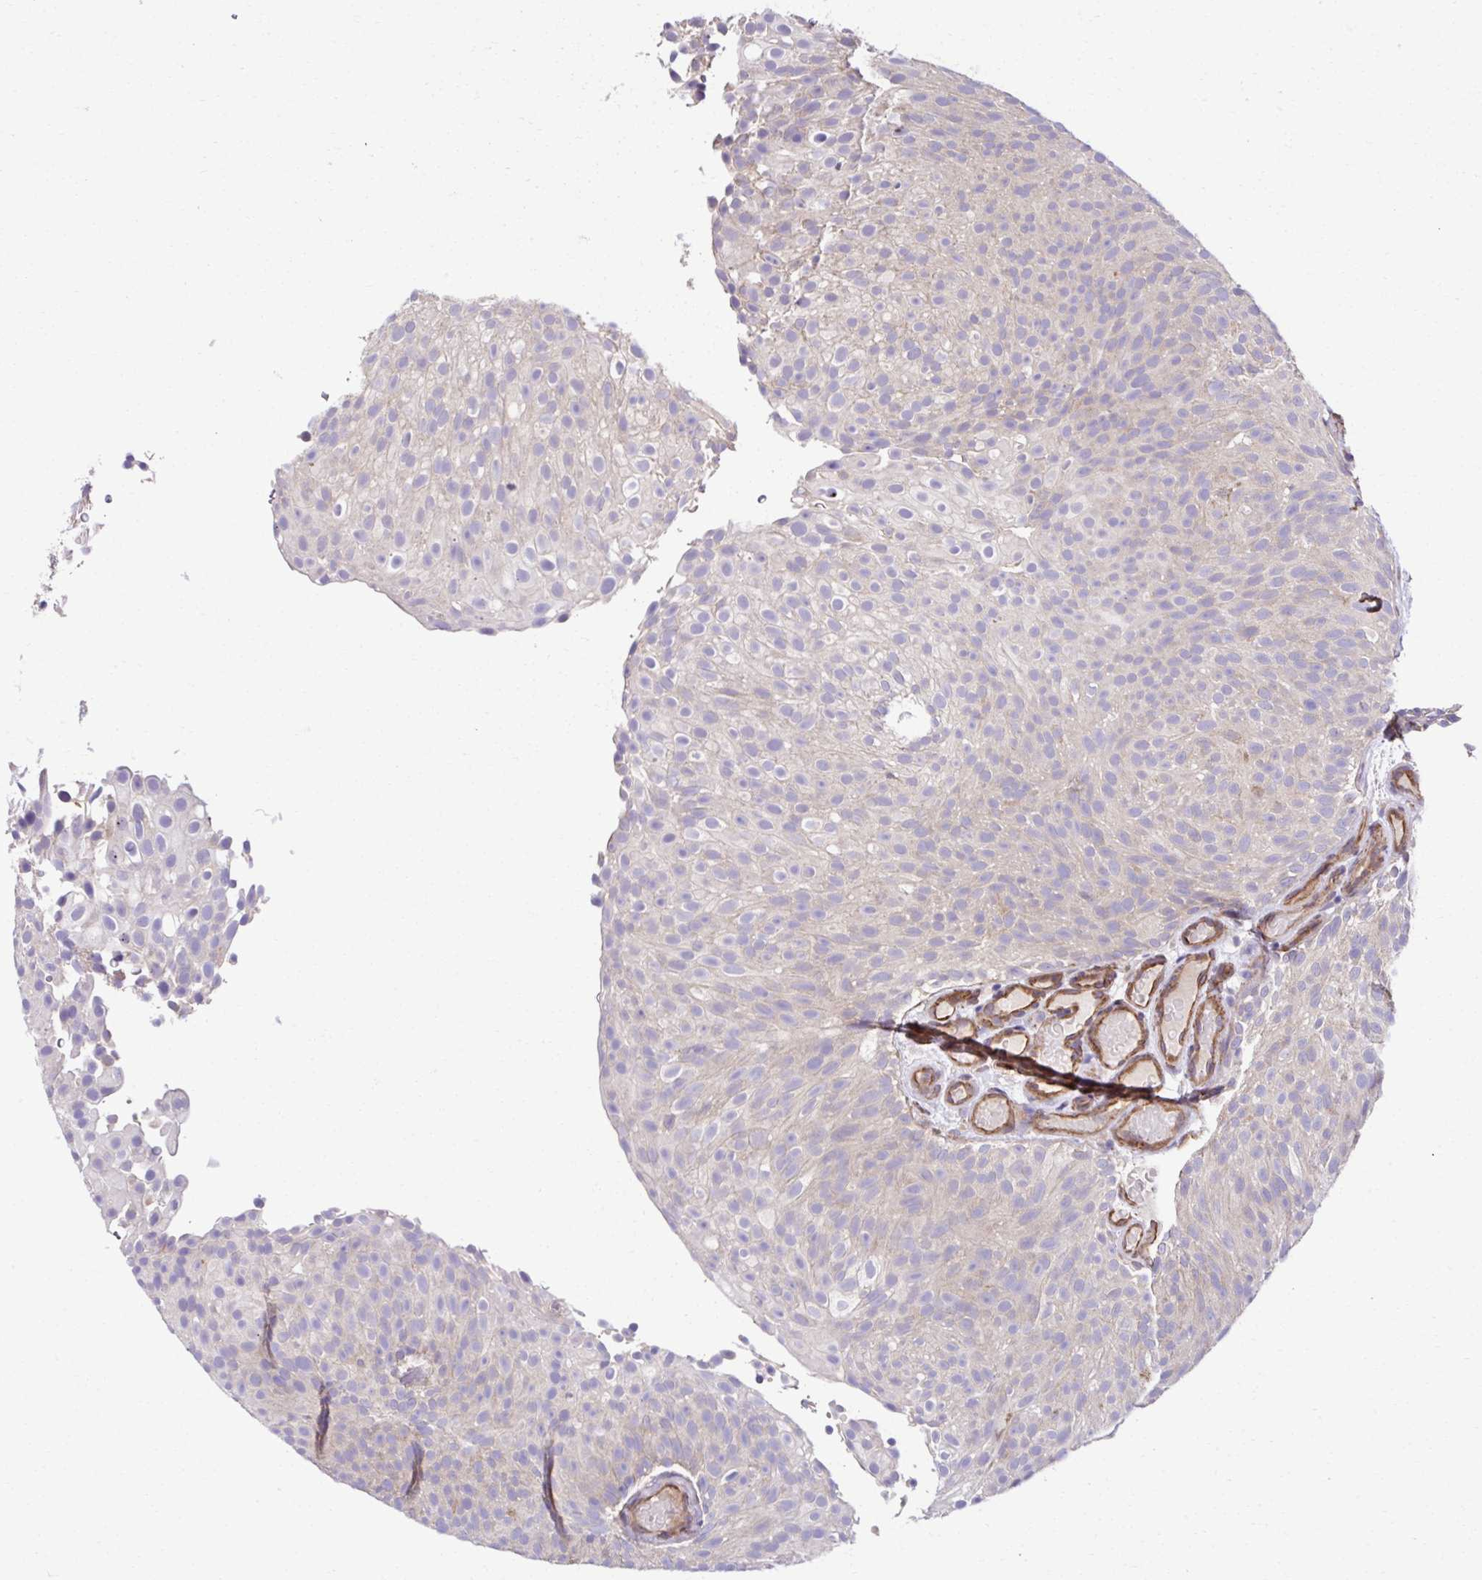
{"staining": {"intensity": "weak", "quantity": "<25%", "location": "cytoplasmic/membranous"}, "tissue": "urothelial cancer", "cell_type": "Tumor cells", "image_type": "cancer", "snomed": [{"axis": "morphology", "description": "Urothelial carcinoma, Low grade"}, {"axis": "topography", "description": "Urinary bladder"}], "caption": "An image of urothelial cancer stained for a protein exhibits no brown staining in tumor cells.", "gene": "TRIM52", "patient": {"sex": "male", "age": 78}}